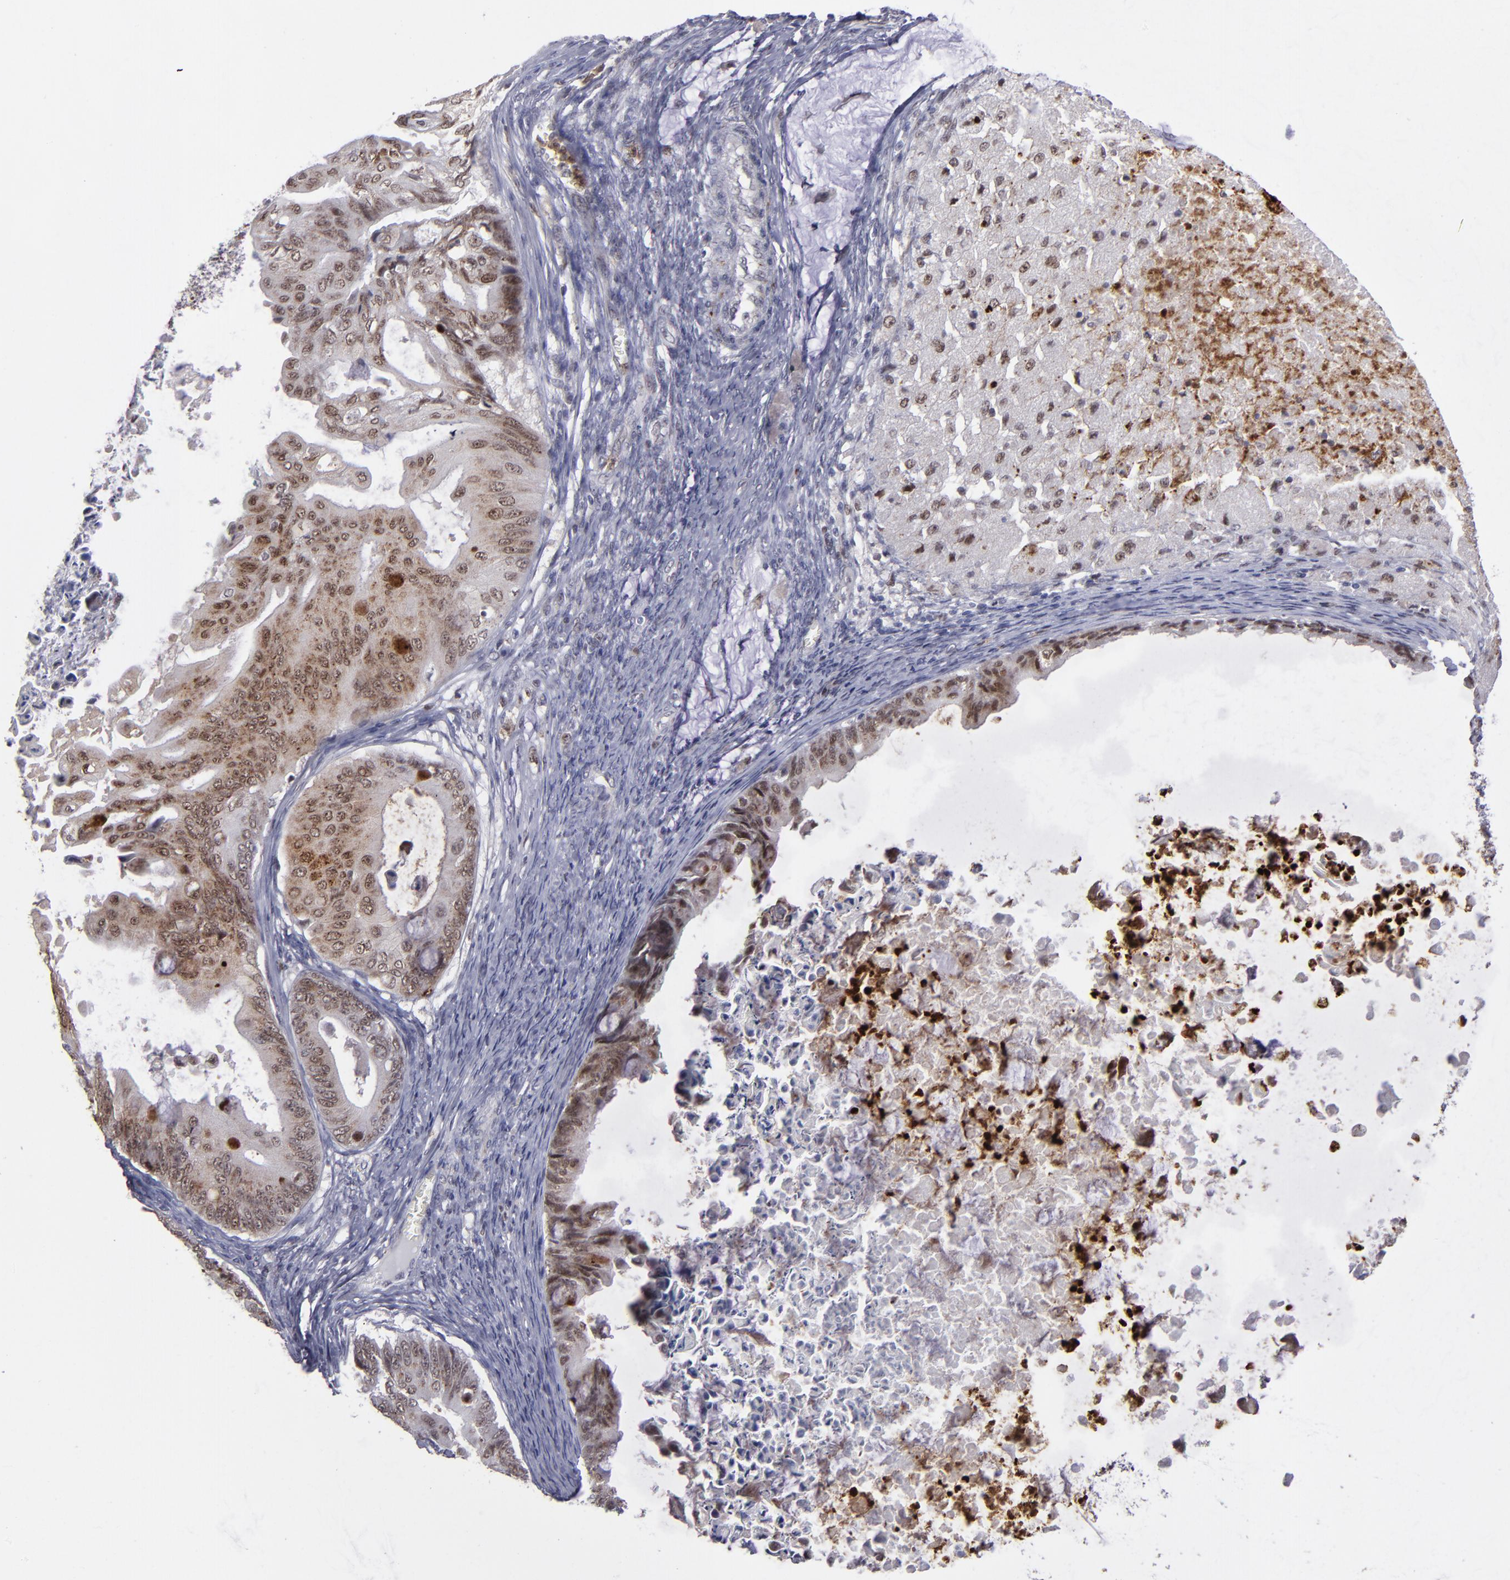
{"staining": {"intensity": "moderate", "quantity": ">75%", "location": "nuclear"}, "tissue": "ovarian cancer", "cell_type": "Tumor cells", "image_type": "cancer", "snomed": [{"axis": "morphology", "description": "Cystadenocarcinoma, mucinous, NOS"}, {"axis": "topography", "description": "Ovary"}], "caption": "A medium amount of moderate nuclear expression is present in approximately >75% of tumor cells in ovarian cancer (mucinous cystadenocarcinoma) tissue. Using DAB (3,3'-diaminobenzidine) (brown) and hematoxylin (blue) stains, captured at high magnification using brightfield microscopy.", "gene": "RREB1", "patient": {"sex": "female", "age": 37}}